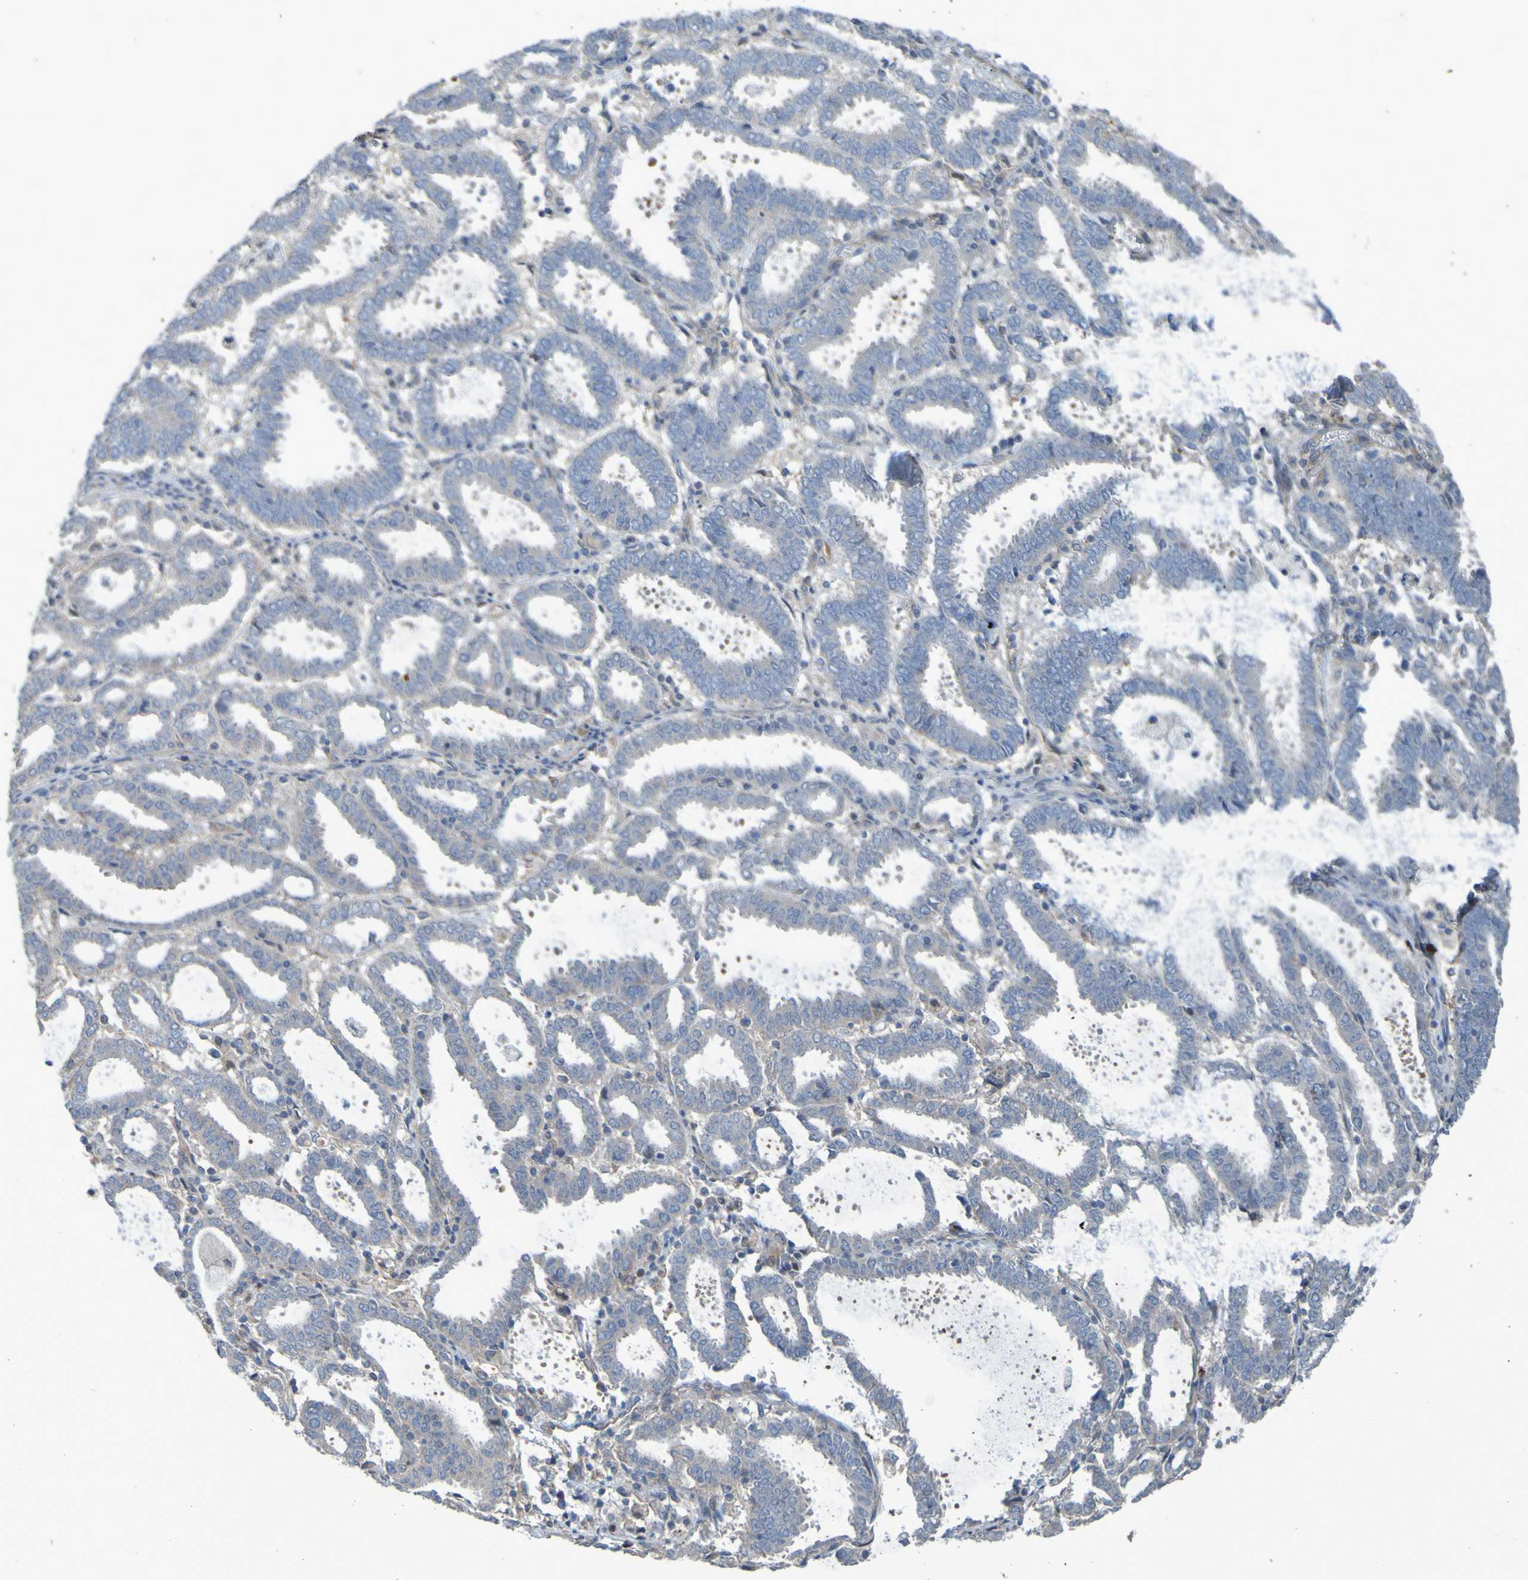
{"staining": {"intensity": "weak", "quantity": "25%-75%", "location": "cytoplasmic/membranous"}, "tissue": "endometrial cancer", "cell_type": "Tumor cells", "image_type": "cancer", "snomed": [{"axis": "morphology", "description": "Adenocarcinoma, NOS"}, {"axis": "topography", "description": "Uterus"}], "caption": "Human adenocarcinoma (endometrial) stained with a protein marker displays weak staining in tumor cells.", "gene": "NPRL3", "patient": {"sex": "female", "age": 83}}